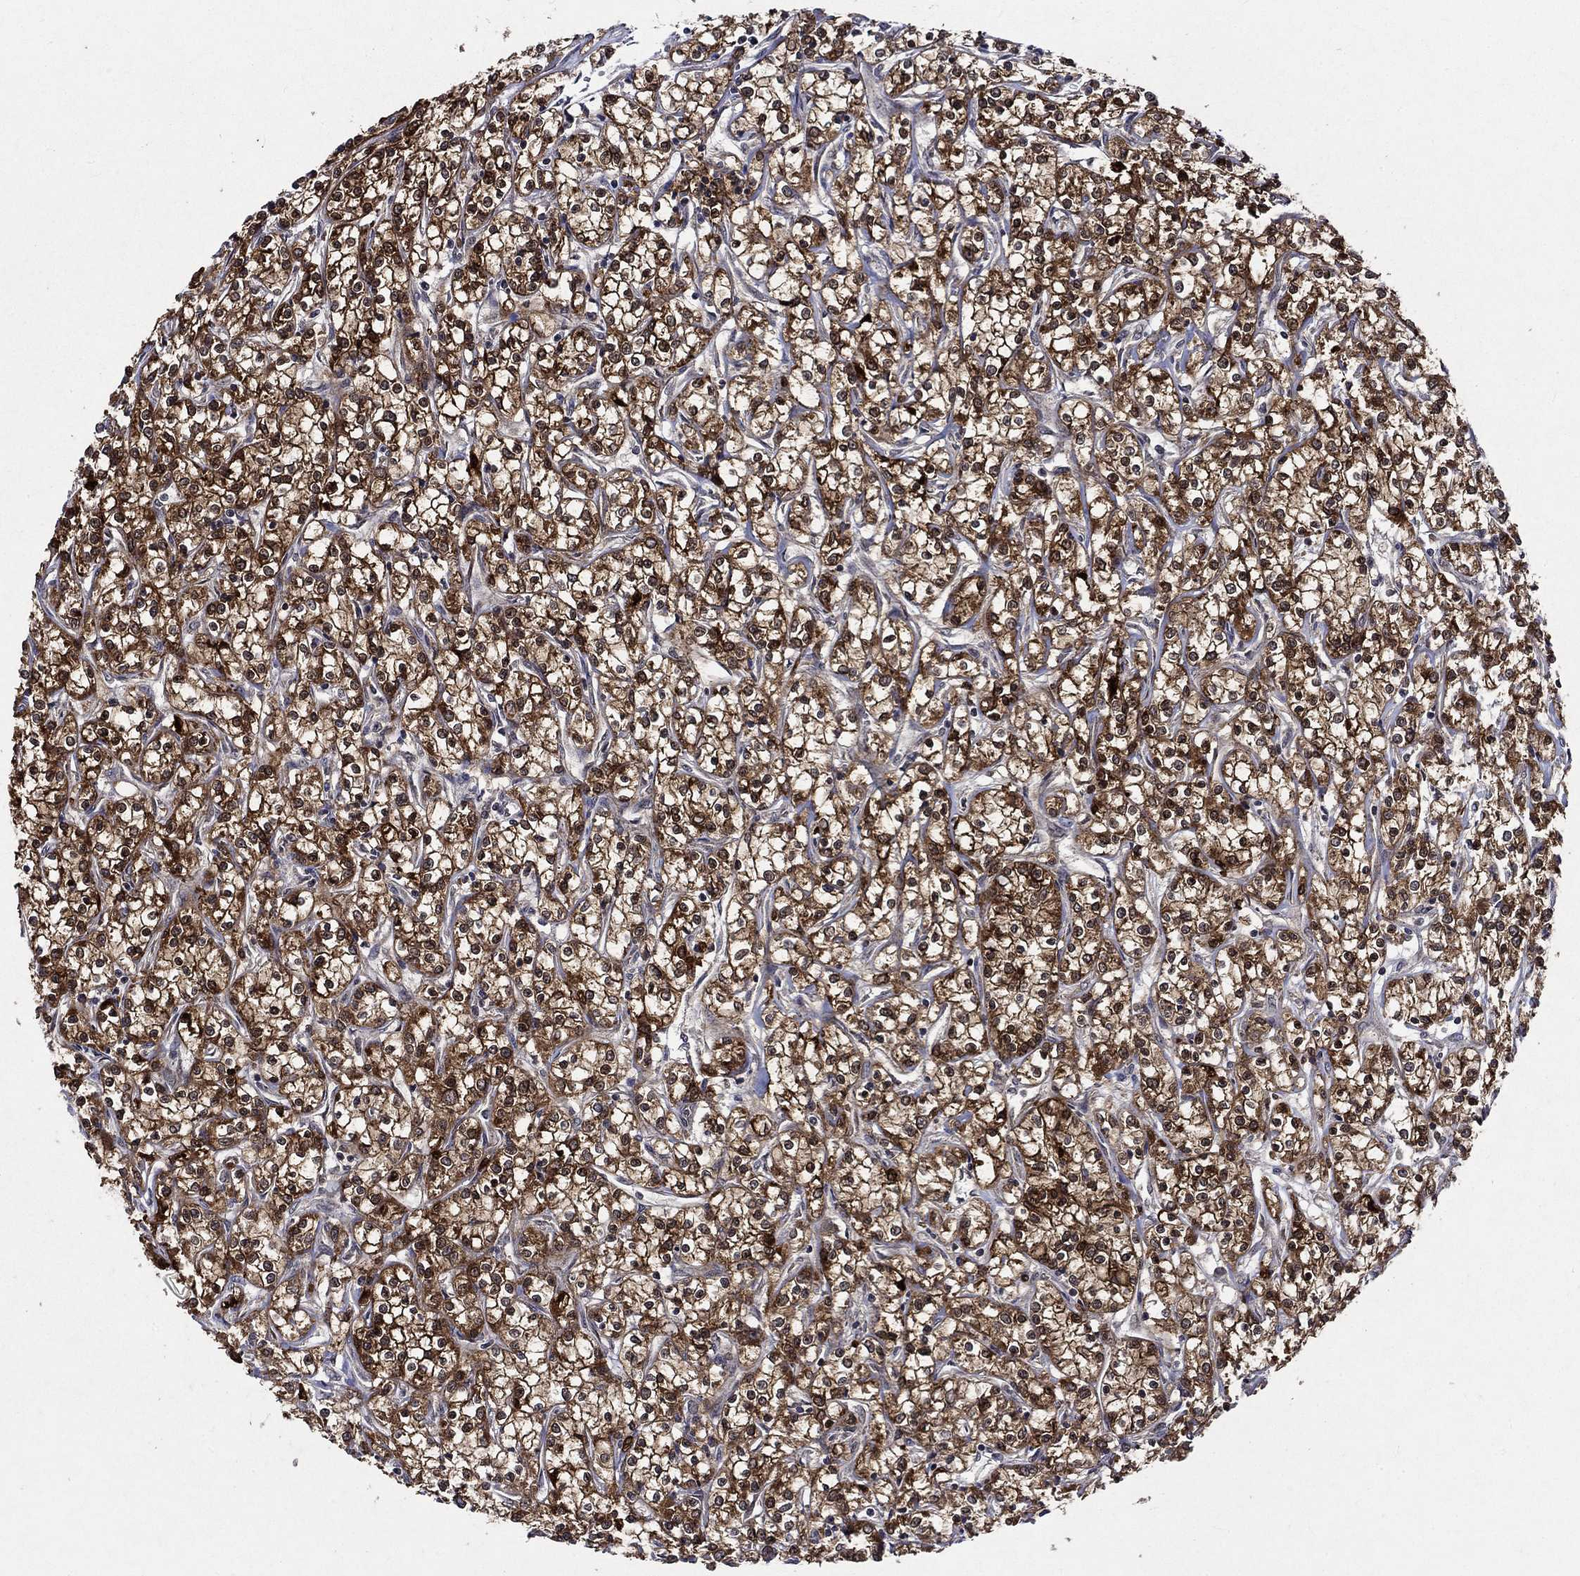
{"staining": {"intensity": "strong", "quantity": ">75%", "location": "cytoplasmic/membranous"}, "tissue": "renal cancer", "cell_type": "Tumor cells", "image_type": "cancer", "snomed": [{"axis": "morphology", "description": "Adenocarcinoma, NOS"}, {"axis": "topography", "description": "Kidney"}], "caption": "A high amount of strong cytoplasmic/membranous staining is identified in about >75% of tumor cells in renal adenocarcinoma tissue.", "gene": "CRYAB", "patient": {"sex": "female", "age": 59}}